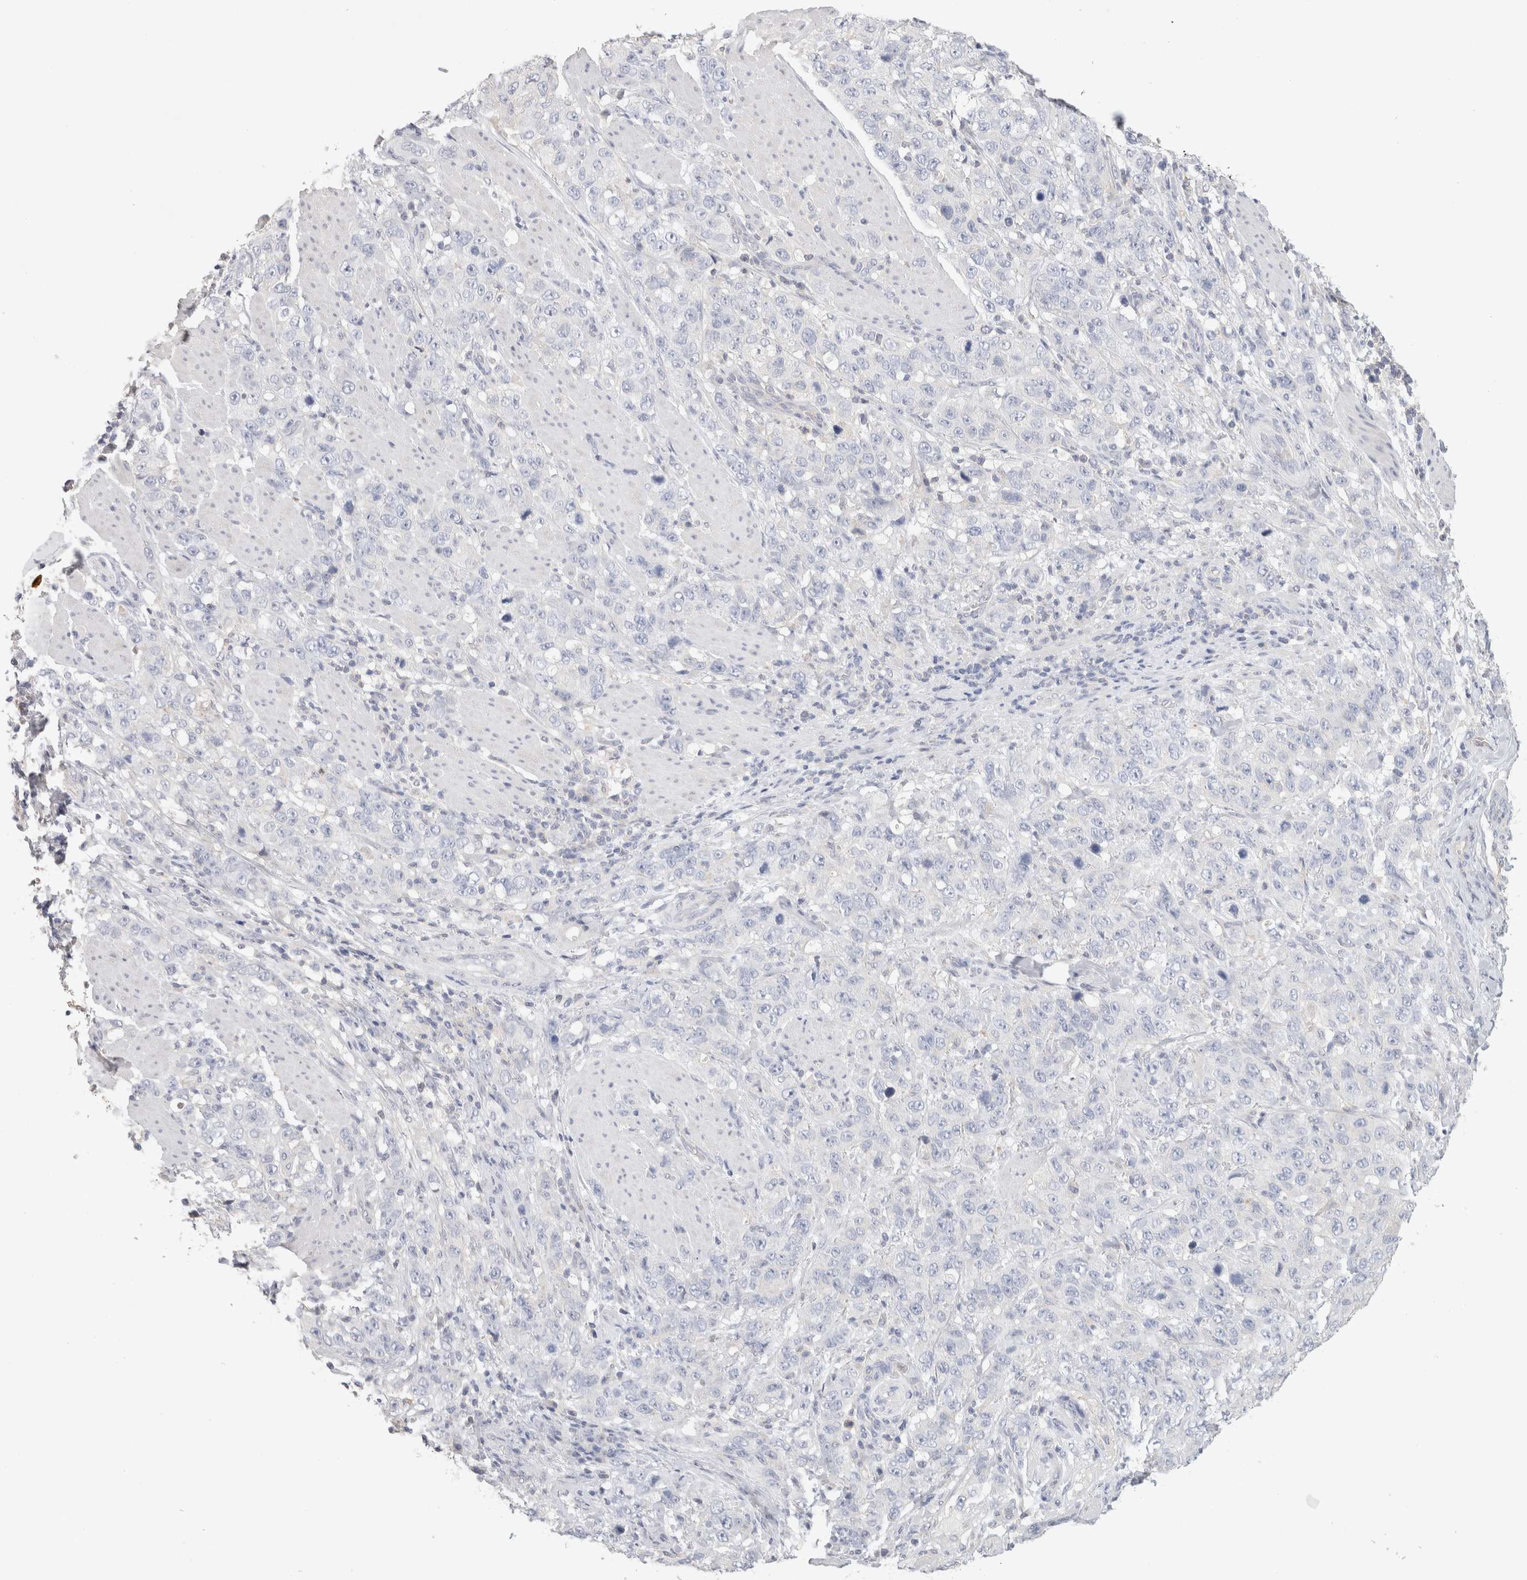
{"staining": {"intensity": "negative", "quantity": "none", "location": "none"}, "tissue": "stomach cancer", "cell_type": "Tumor cells", "image_type": "cancer", "snomed": [{"axis": "morphology", "description": "Adenocarcinoma, NOS"}, {"axis": "topography", "description": "Stomach"}], "caption": "Histopathology image shows no significant protein positivity in tumor cells of adenocarcinoma (stomach).", "gene": "MPP2", "patient": {"sex": "male", "age": 48}}